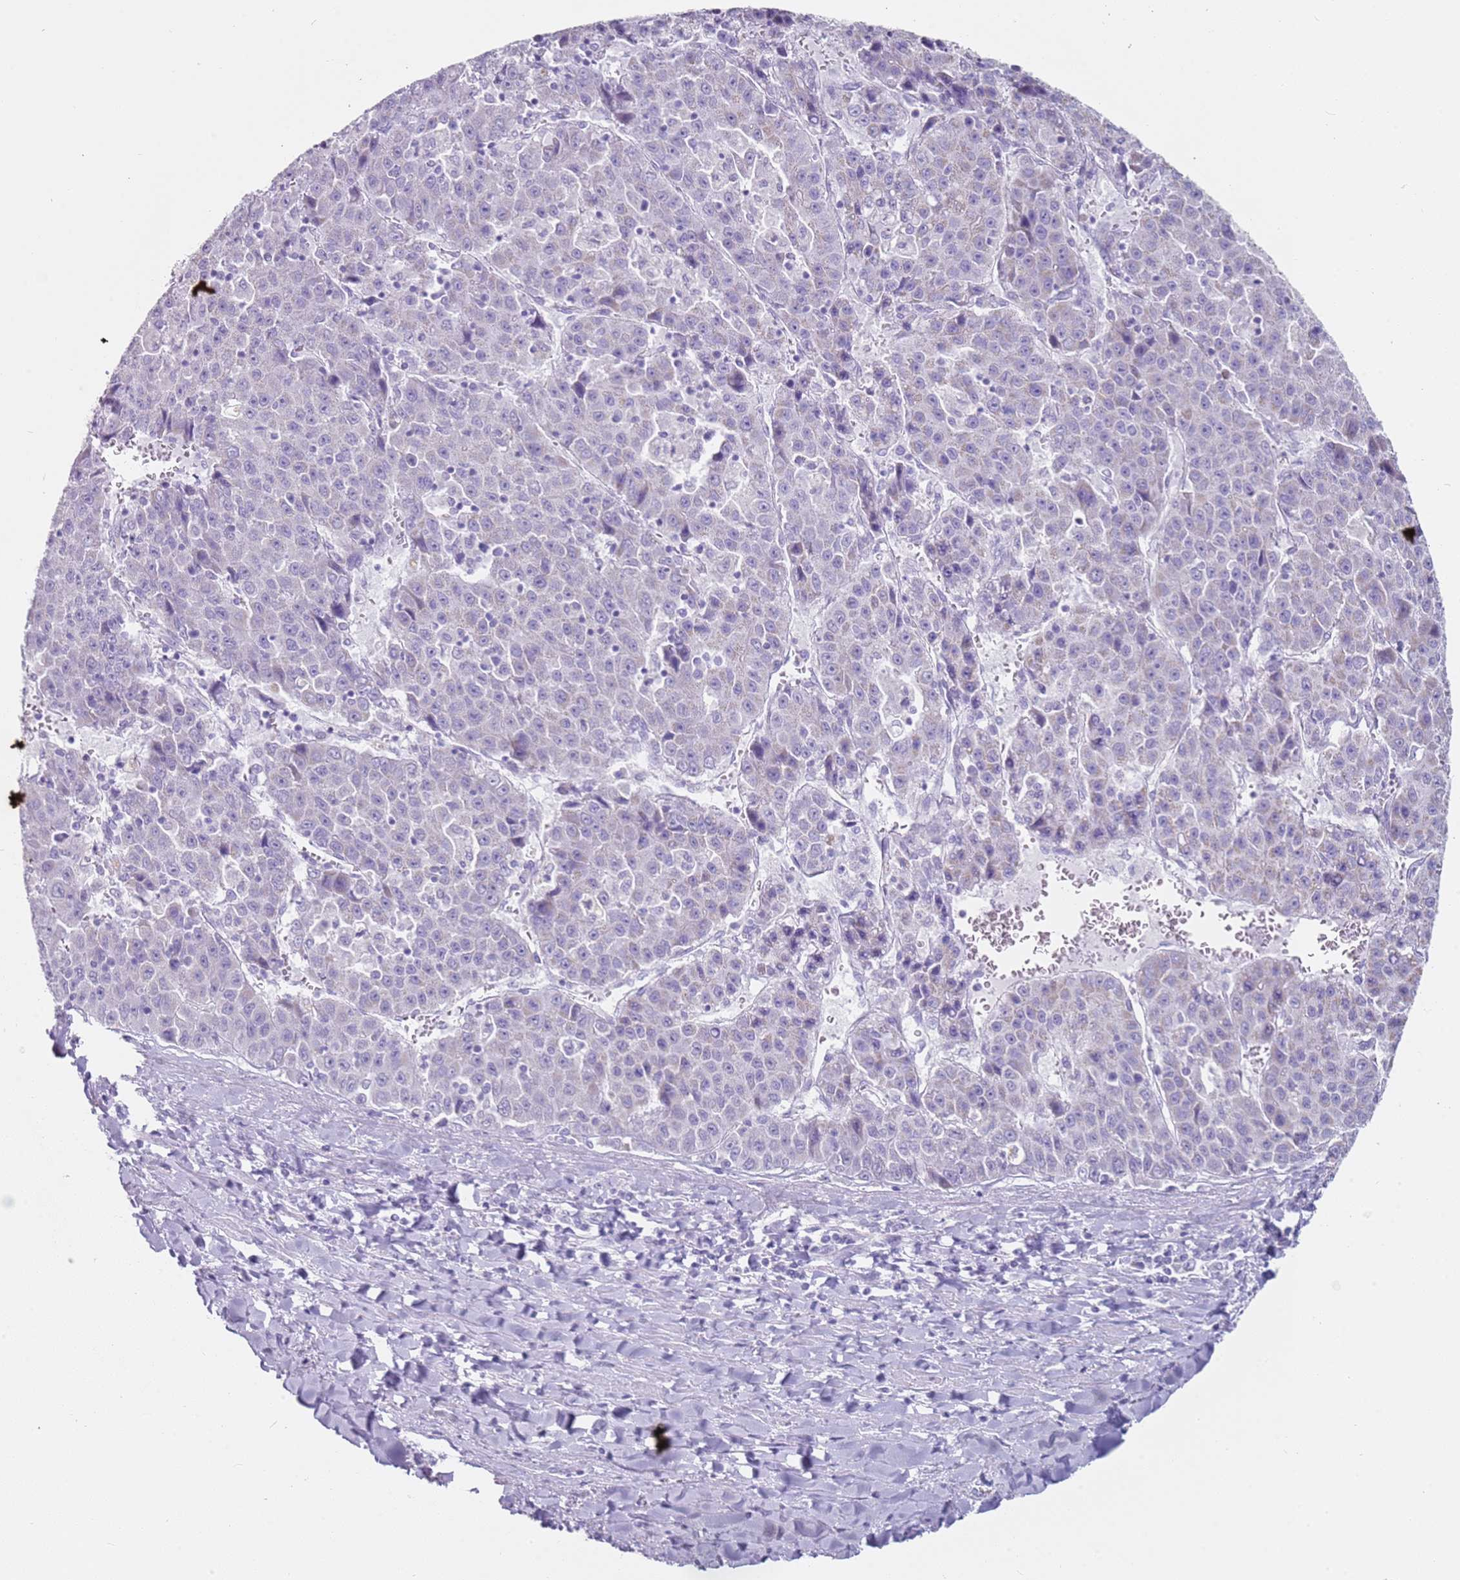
{"staining": {"intensity": "weak", "quantity": "<25%", "location": "cytoplasmic/membranous"}, "tissue": "liver cancer", "cell_type": "Tumor cells", "image_type": "cancer", "snomed": [{"axis": "morphology", "description": "Carcinoma, Hepatocellular, NOS"}, {"axis": "topography", "description": "Liver"}], "caption": "This is an IHC micrograph of human liver cancer (hepatocellular carcinoma). There is no positivity in tumor cells.", "gene": "ALS2", "patient": {"sex": "female", "age": 53}}